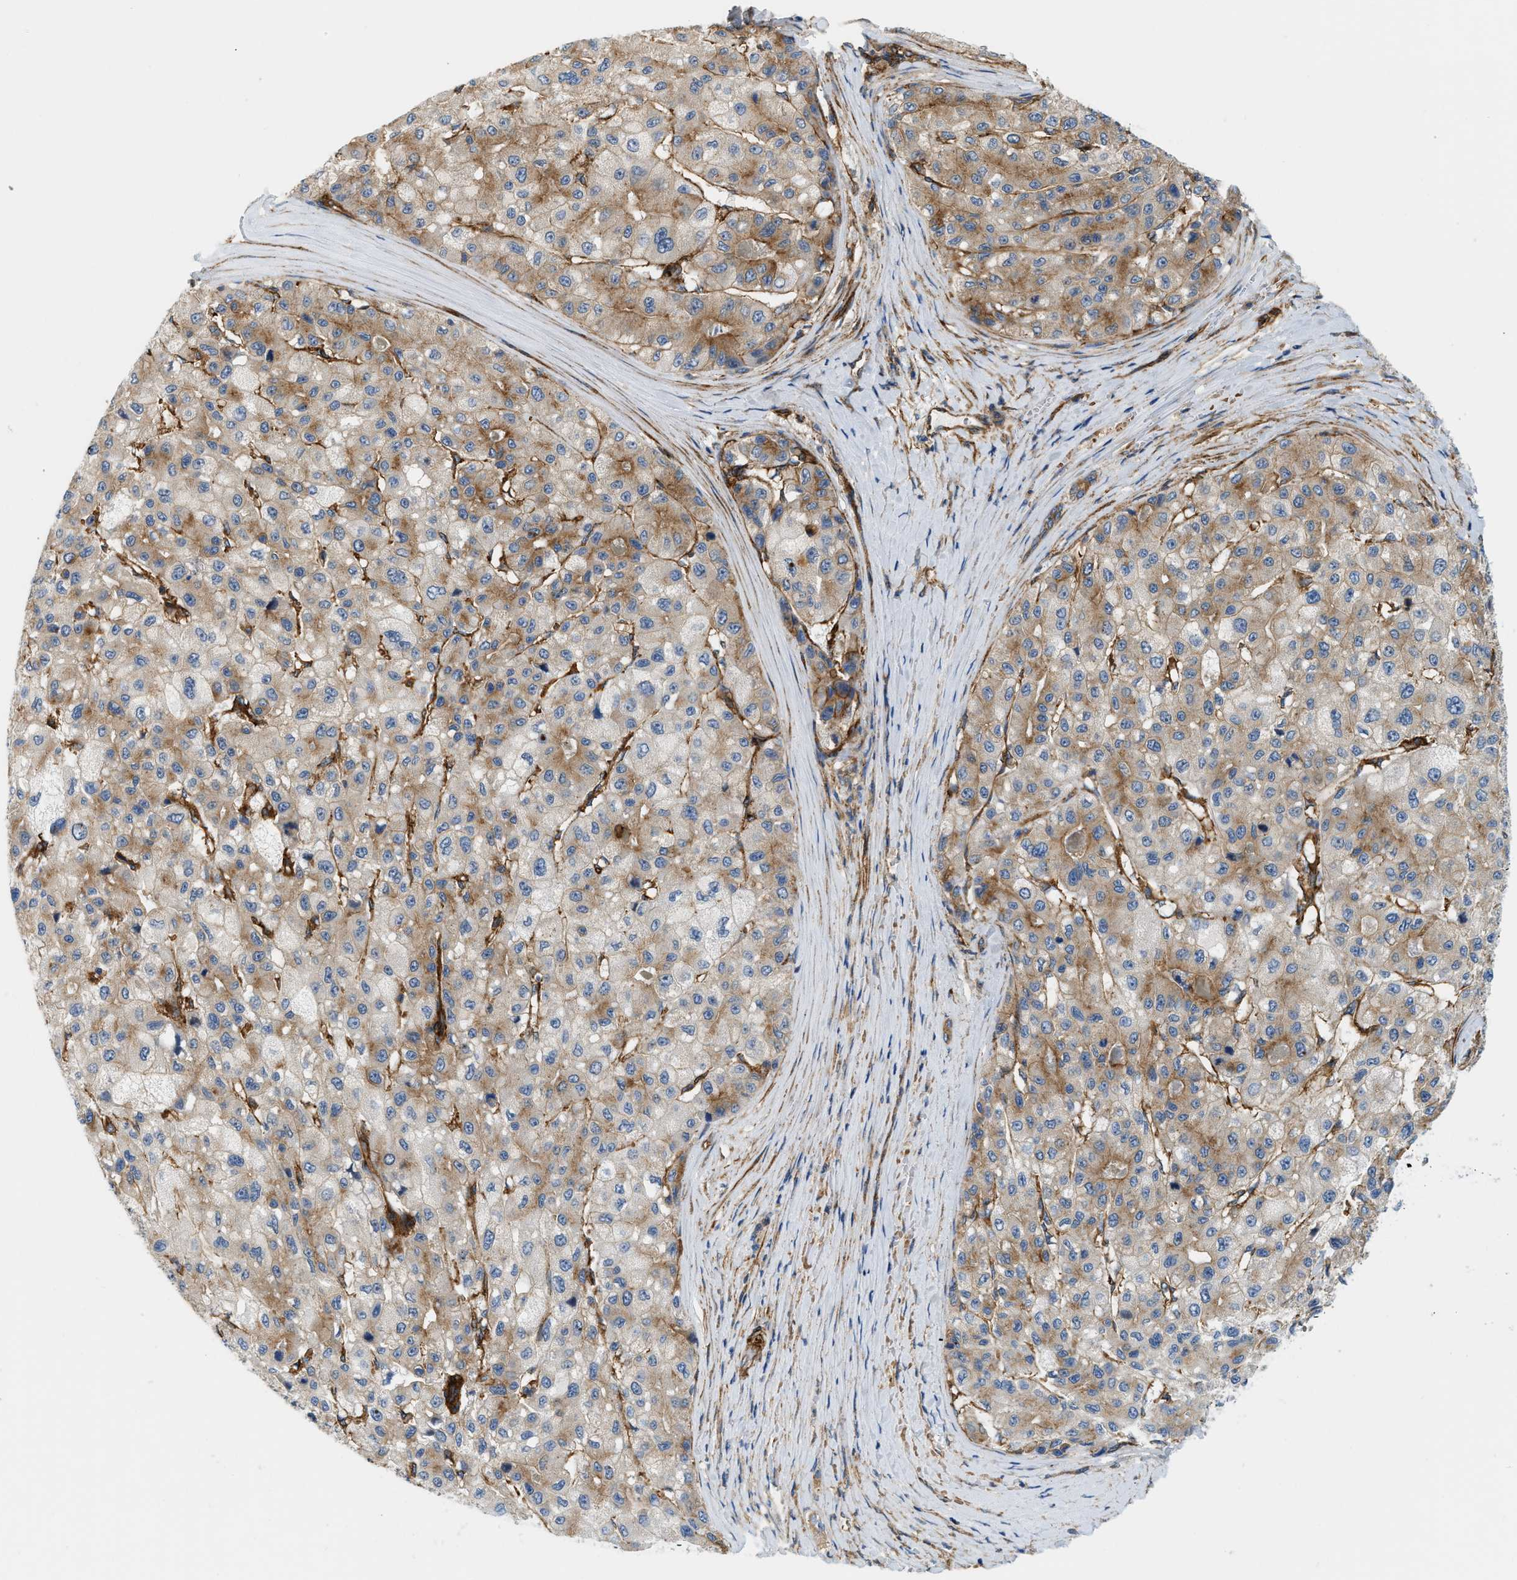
{"staining": {"intensity": "moderate", "quantity": "25%-75%", "location": "cytoplasmic/membranous"}, "tissue": "liver cancer", "cell_type": "Tumor cells", "image_type": "cancer", "snomed": [{"axis": "morphology", "description": "Carcinoma, Hepatocellular, NOS"}, {"axis": "topography", "description": "Liver"}], "caption": "Protein expression analysis of hepatocellular carcinoma (liver) shows moderate cytoplasmic/membranous staining in approximately 25%-75% of tumor cells. The staining was performed using DAB (3,3'-diaminobenzidine) to visualize the protein expression in brown, while the nuclei were stained in blue with hematoxylin (Magnification: 20x).", "gene": "HIP1", "patient": {"sex": "male", "age": 80}}